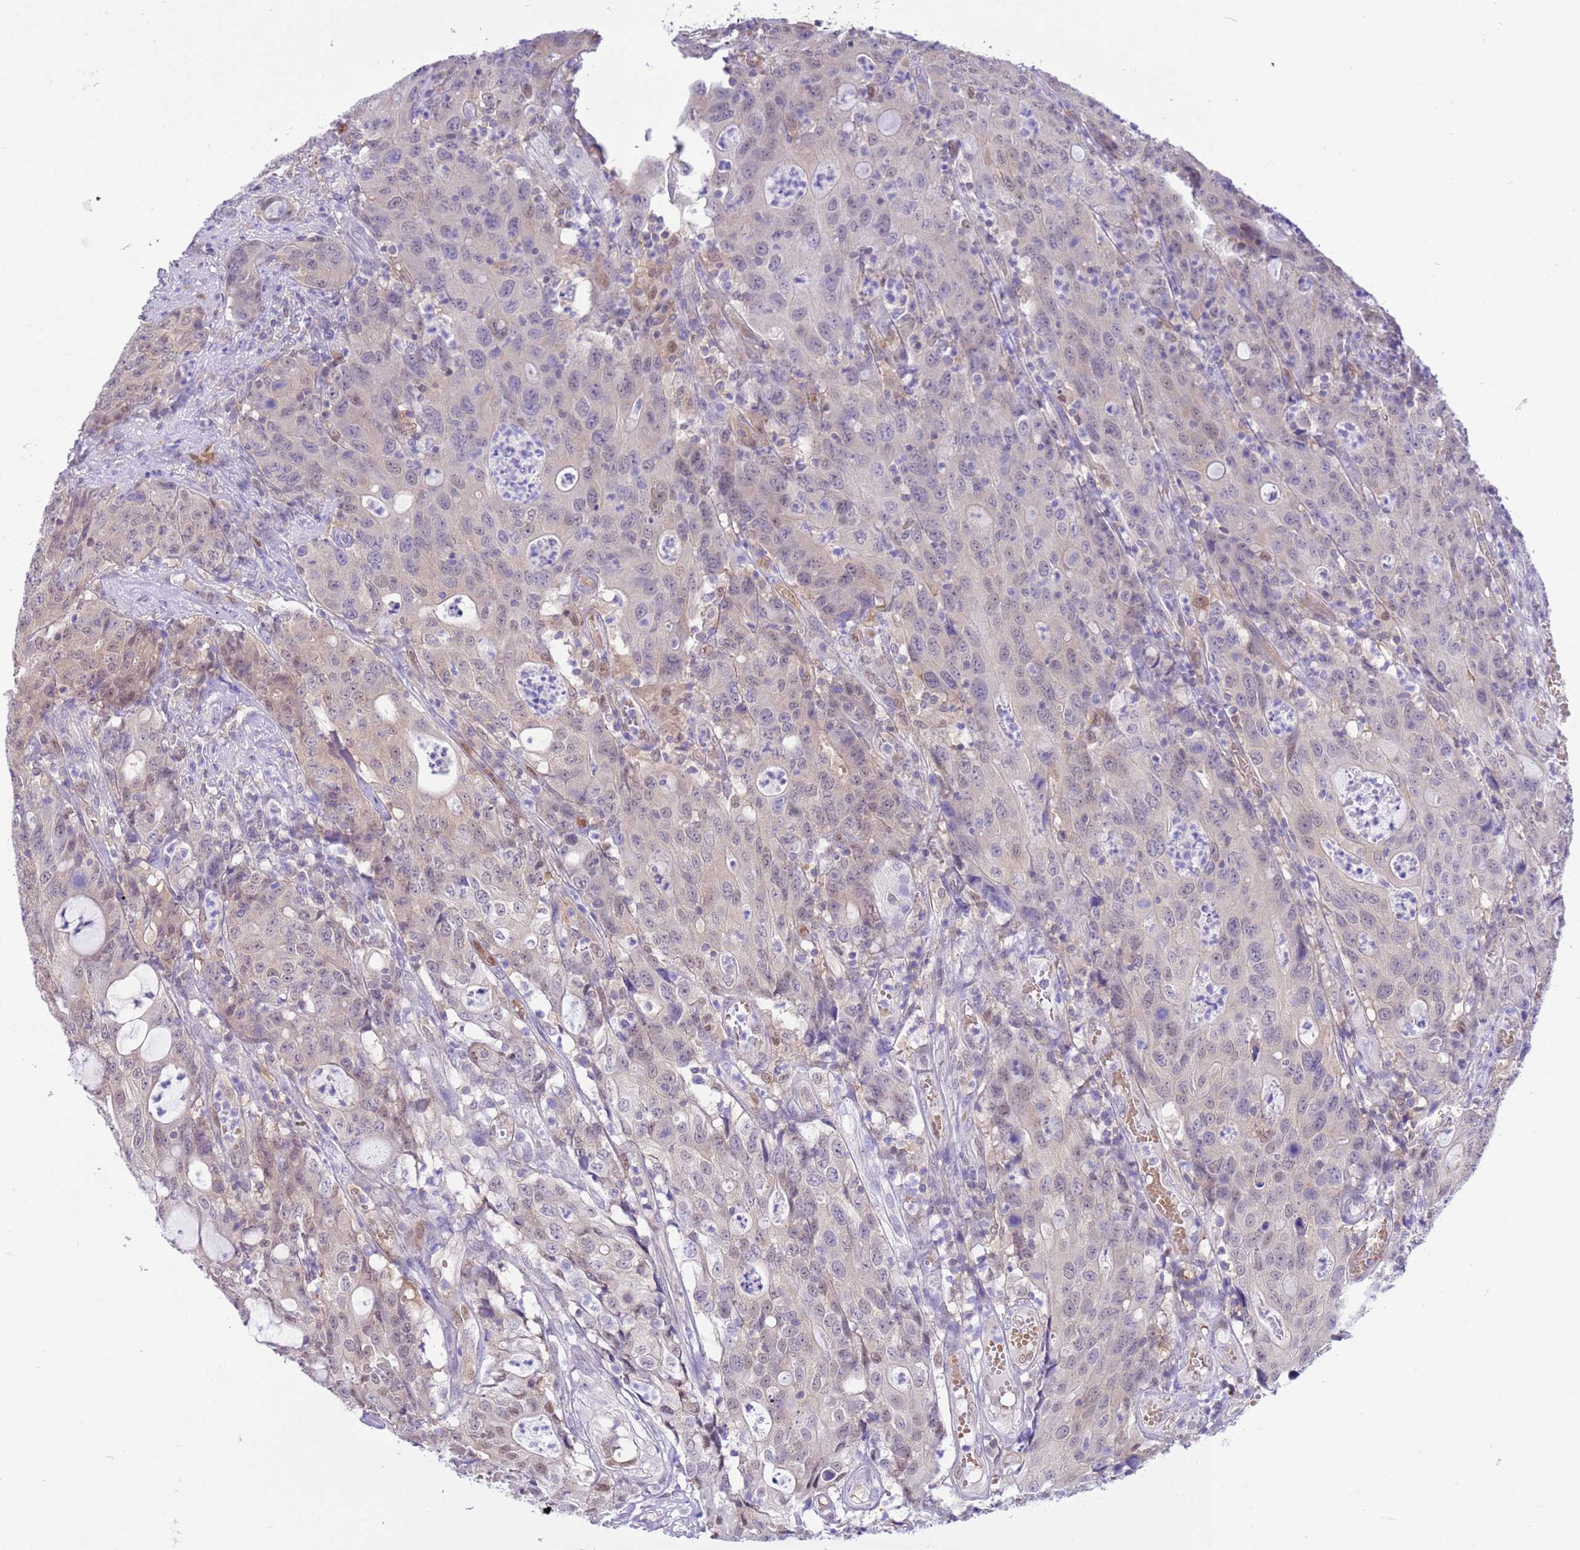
{"staining": {"intensity": "weak", "quantity": "<25%", "location": "nuclear"}, "tissue": "colorectal cancer", "cell_type": "Tumor cells", "image_type": "cancer", "snomed": [{"axis": "morphology", "description": "Adenocarcinoma, NOS"}, {"axis": "topography", "description": "Colon"}], "caption": "Tumor cells show no significant expression in colorectal cancer.", "gene": "DDI2", "patient": {"sex": "male", "age": 83}}